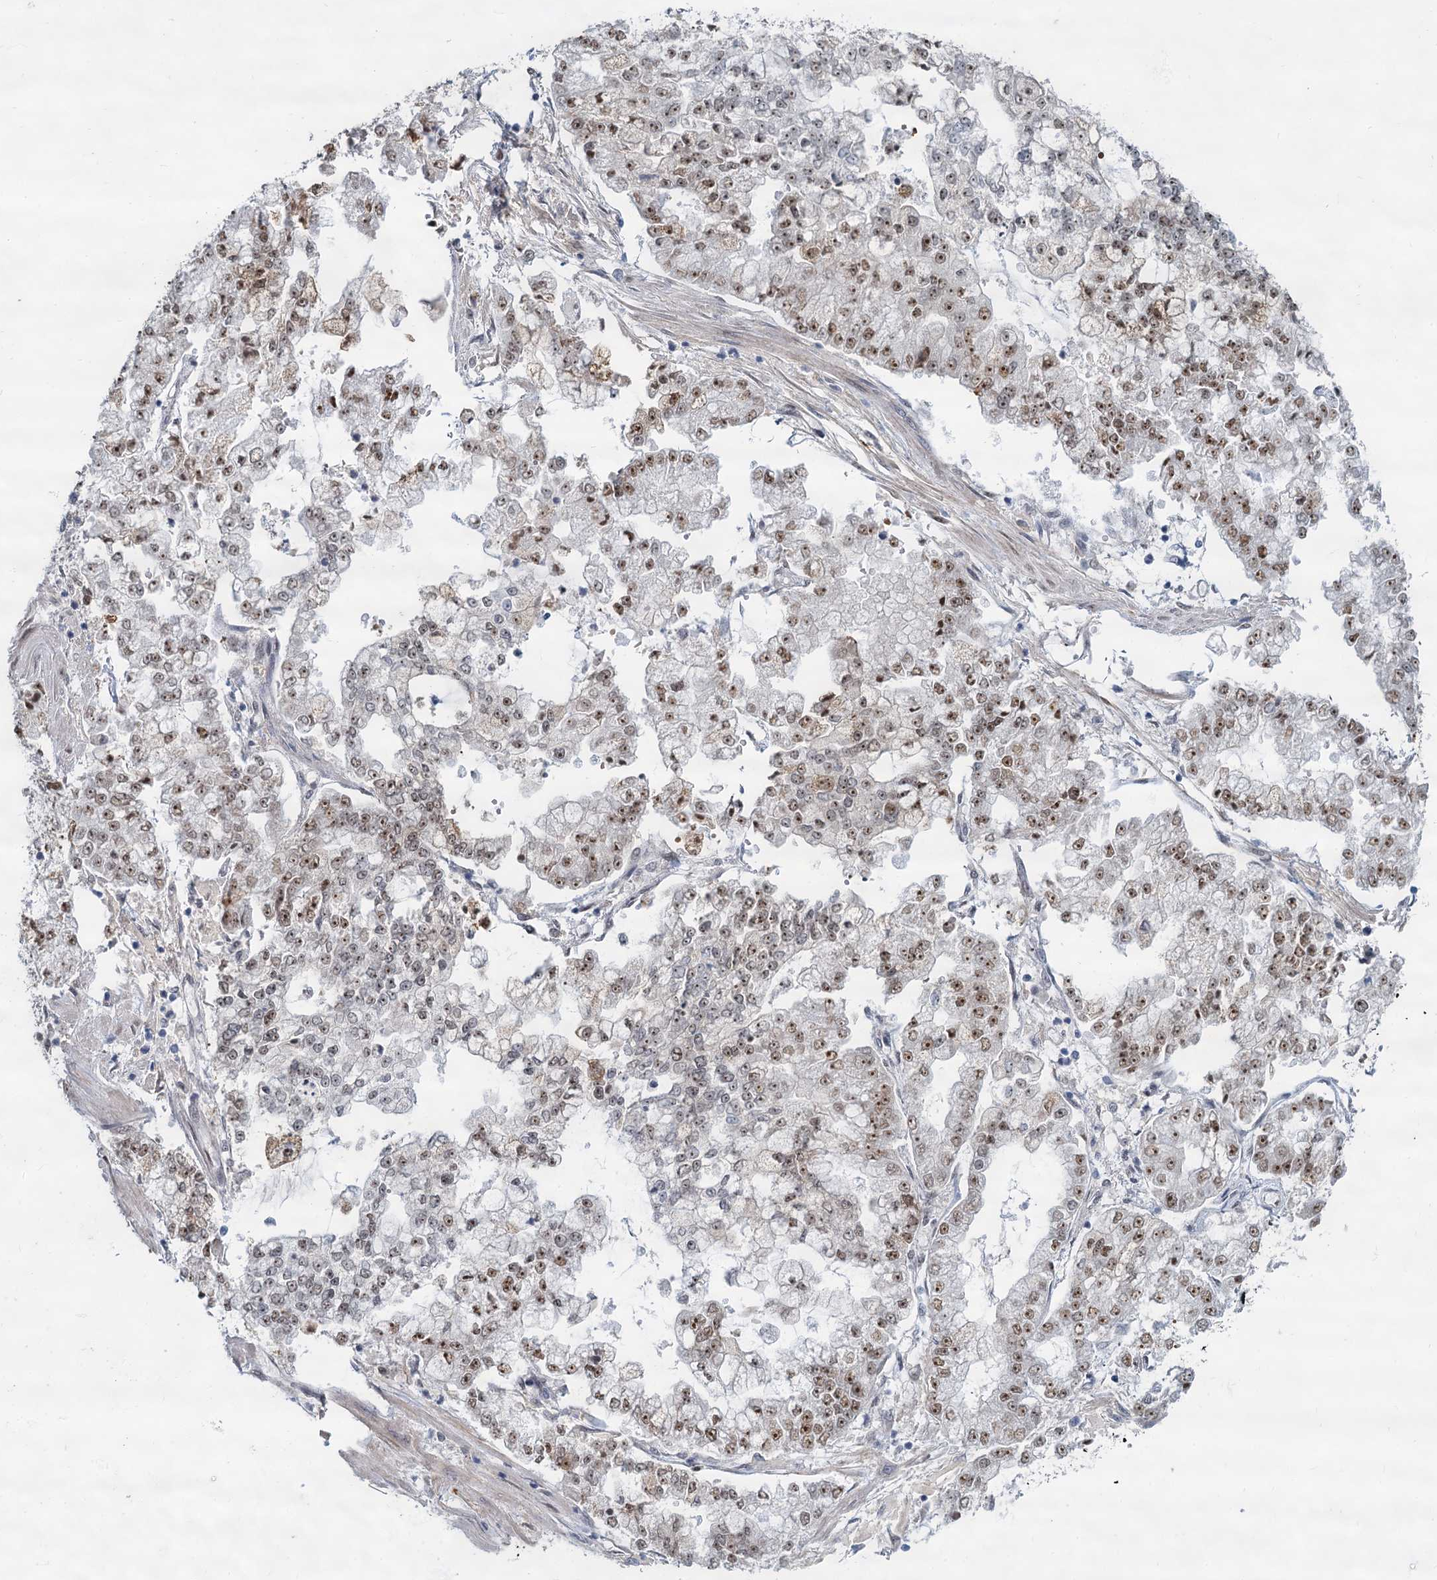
{"staining": {"intensity": "moderate", "quantity": ">75%", "location": "nuclear"}, "tissue": "stomach cancer", "cell_type": "Tumor cells", "image_type": "cancer", "snomed": [{"axis": "morphology", "description": "Adenocarcinoma, NOS"}, {"axis": "topography", "description": "Stomach"}], "caption": "Stomach cancer (adenocarcinoma) was stained to show a protein in brown. There is medium levels of moderate nuclear staining in approximately >75% of tumor cells.", "gene": "RPRD1A", "patient": {"sex": "male", "age": 76}}